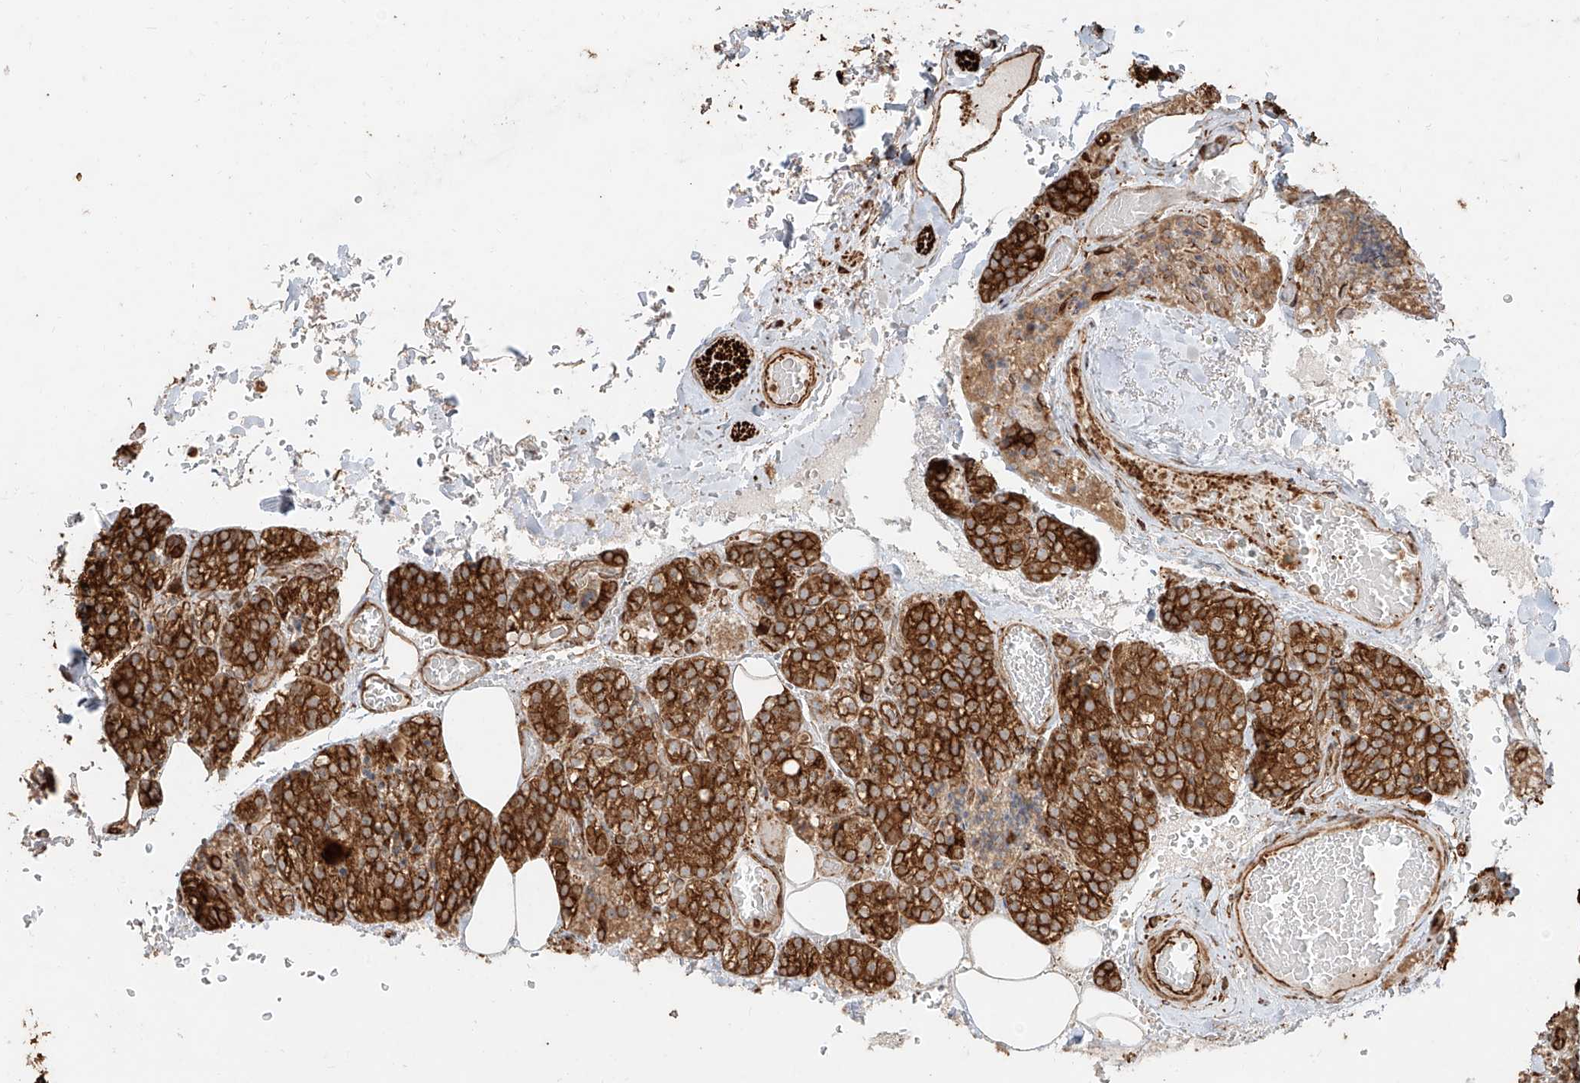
{"staining": {"intensity": "strong", "quantity": ">75%", "location": "cytoplasmic/membranous"}, "tissue": "parathyroid gland", "cell_type": "Glandular cells", "image_type": "normal", "snomed": [{"axis": "morphology", "description": "Normal tissue, NOS"}, {"axis": "topography", "description": "Parathyroid gland"}], "caption": "A brown stain labels strong cytoplasmic/membranous staining of a protein in glandular cells of normal human parathyroid gland. (DAB = brown stain, brightfield microscopy at high magnification).", "gene": "EFNB1", "patient": {"sex": "male", "age": 87}}